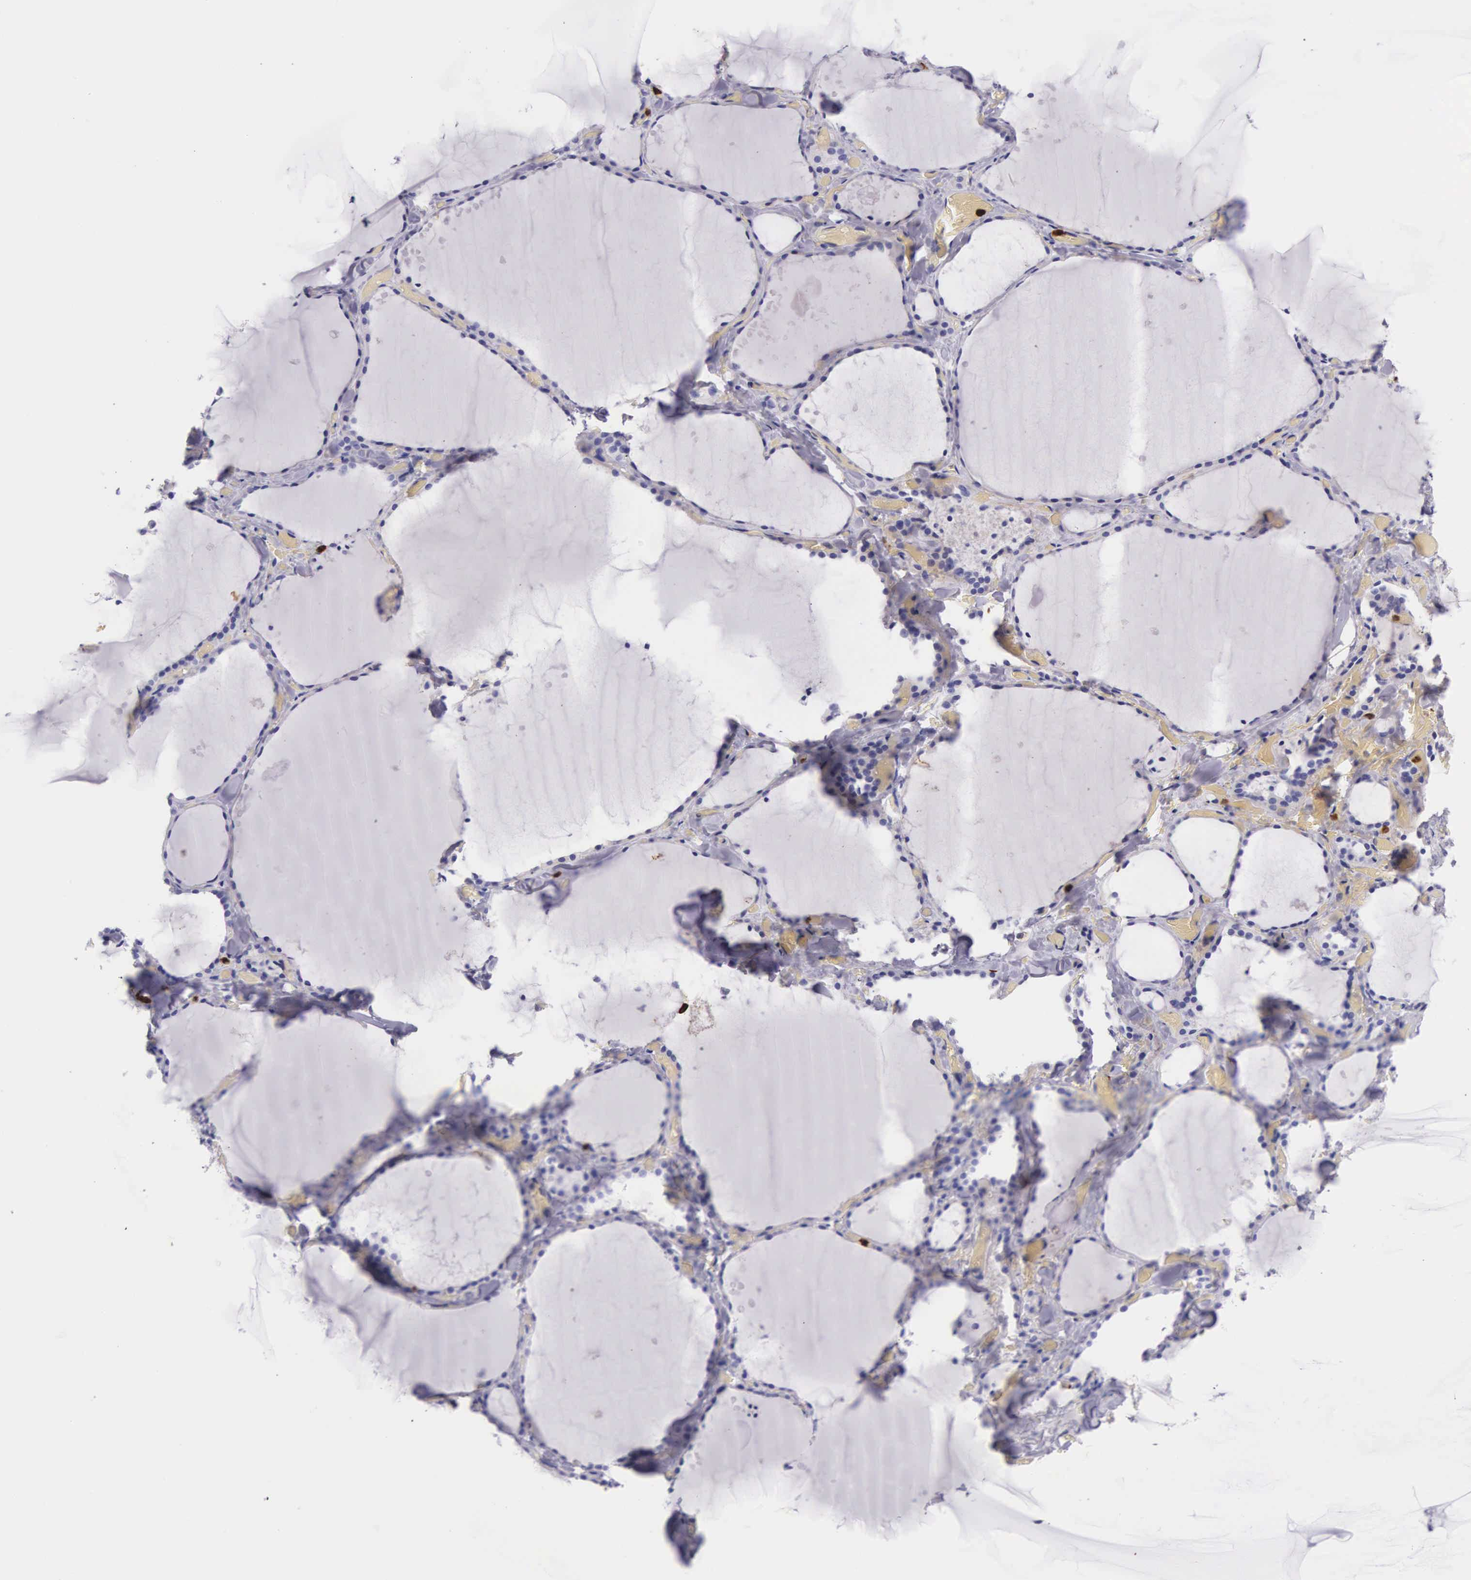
{"staining": {"intensity": "negative", "quantity": "none", "location": "none"}, "tissue": "thyroid gland", "cell_type": "Glandular cells", "image_type": "normal", "snomed": [{"axis": "morphology", "description": "Normal tissue, NOS"}, {"axis": "topography", "description": "Thyroid gland"}], "caption": "This micrograph is of unremarkable thyroid gland stained with IHC to label a protein in brown with the nuclei are counter-stained blue. There is no positivity in glandular cells.", "gene": "FCN1", "patient": {"sex": "male", "age": 34}}